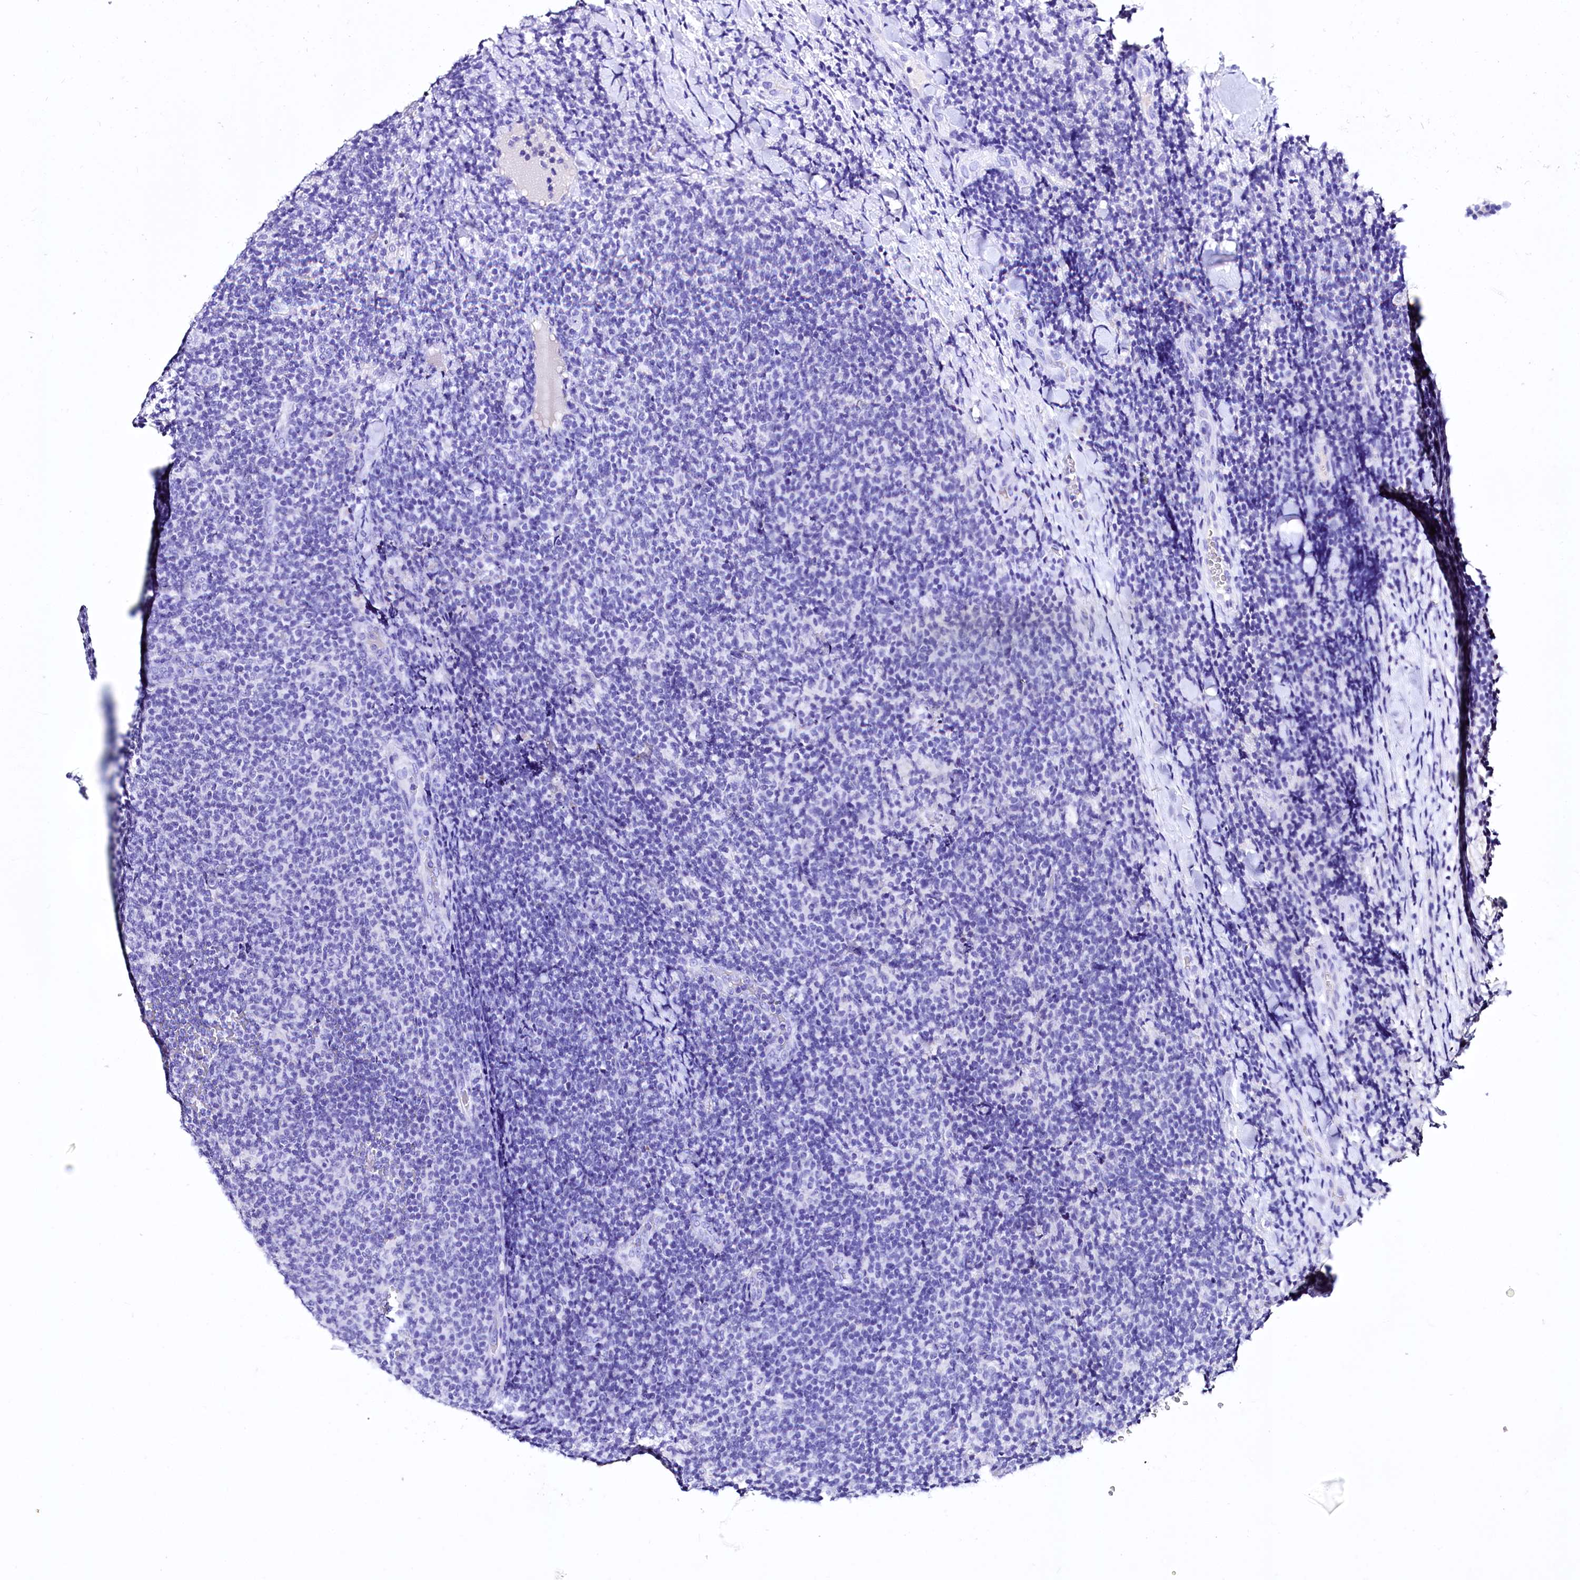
{"staining": {"intensity": "negative", "quantity": "none", "location": "none"}, "tissue": "lymphoma", "cell_type": "Tumor cells", "image_type": "cancer", "snomed": [{"axis": "morphology", "description": "Malignant lymphoma, non-Hodgkin's type, Low grade"}, {"axis": "topography", "description": "Lymph node"}], "caption": "Immunohistochemistry image of neoplastic tissue: lymphoma stained with DAB demonstrates no significant protein staining in tumor cells.", "gene": "A2ML1", "patient": {"sex": "male", "age": 66}}